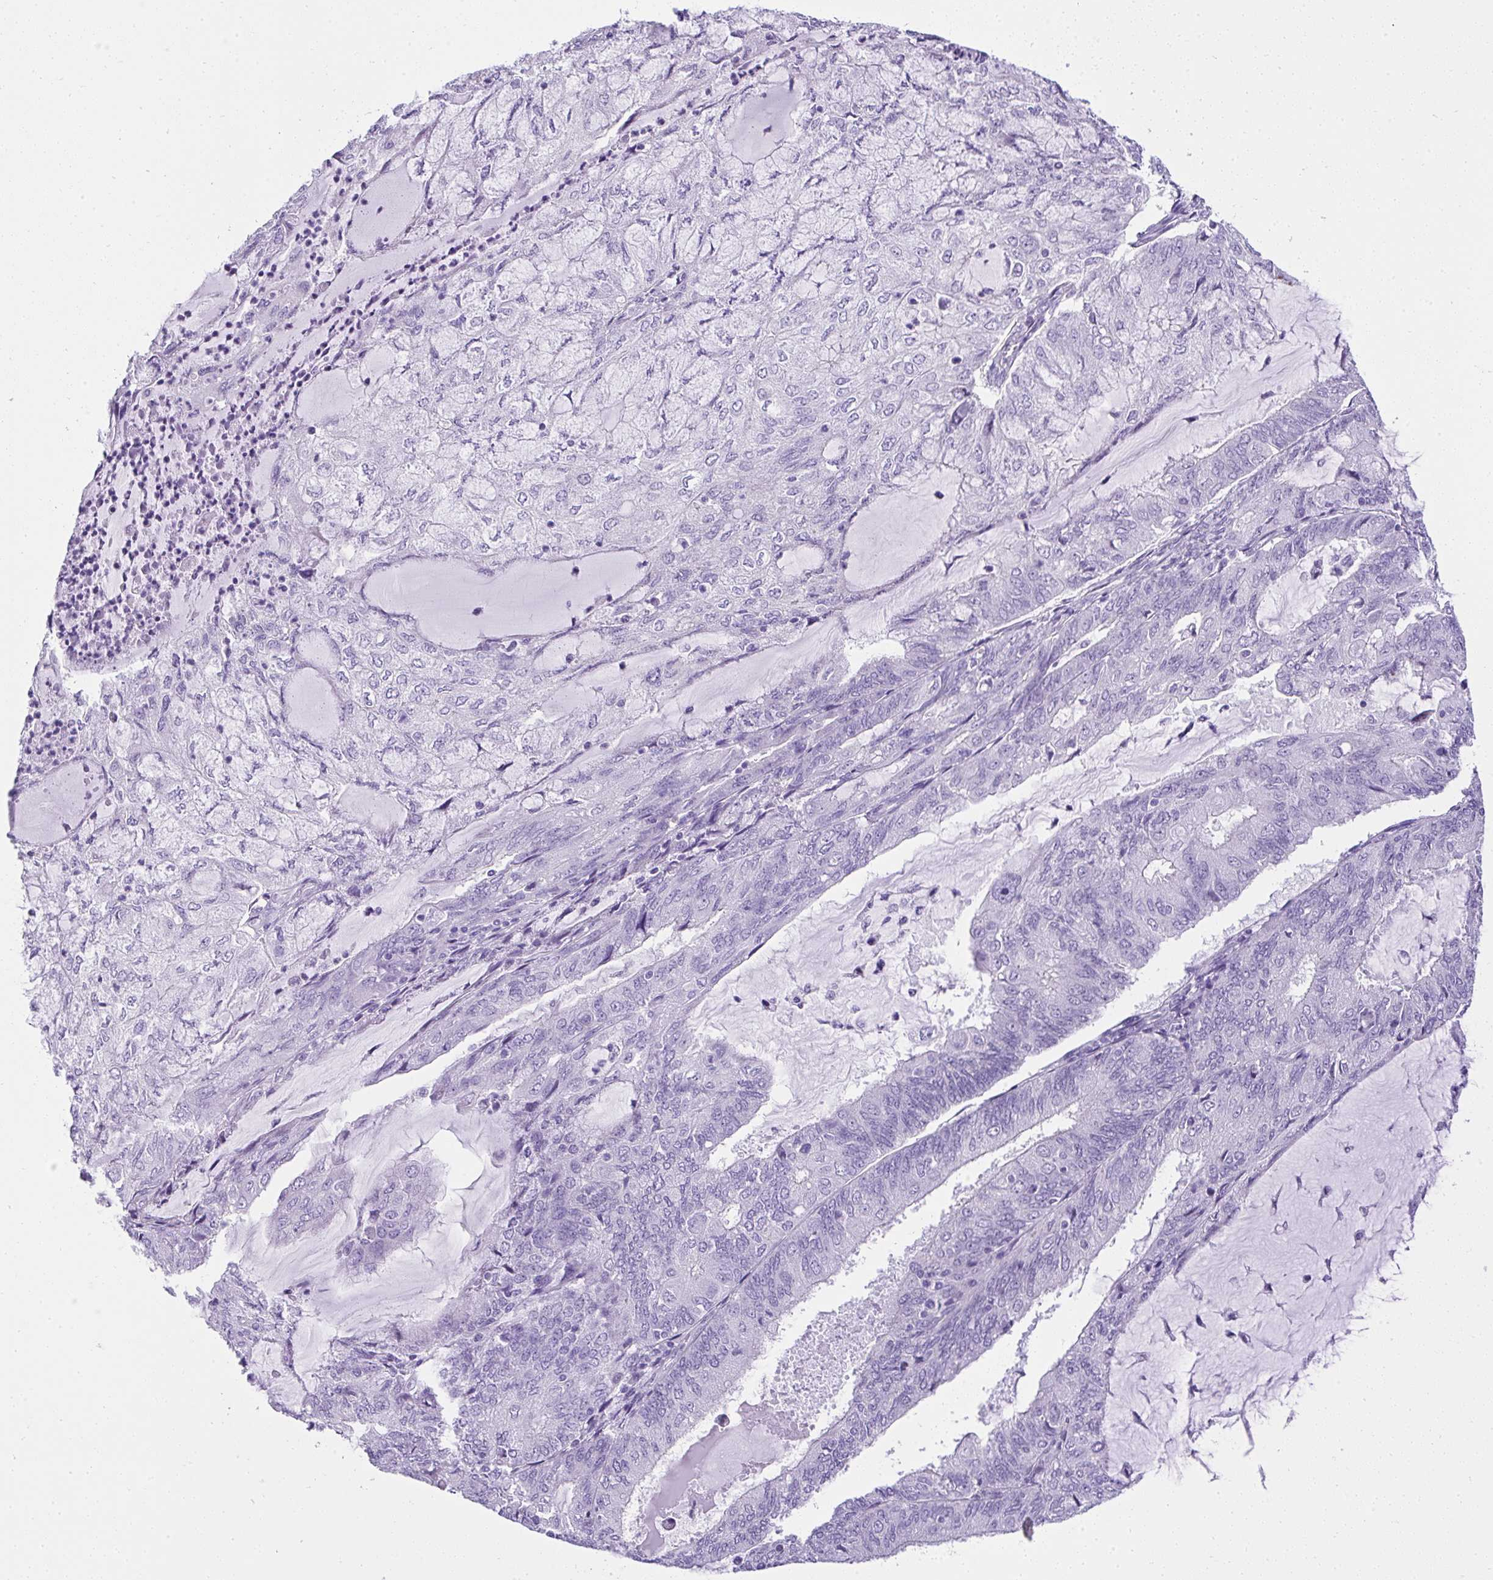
{"staining": {"intensity": "negative", "quantity": "none", "location": "none"}, "tissue": "endometrial cancer", "cell_type": "Tumor cells", "image_type": "cancer", "snomed": [{"axis": "morphology", "description": "Adenocarcinoma, NOS"}, {"axis": "topography", "description": "Endometrium"}], "caption": "The photomicrograph exhibits no significant positivity in tumor cells of endometrial cancer.", "gene": "RNF183", "patient": {"sex": "female", "age": 81}}